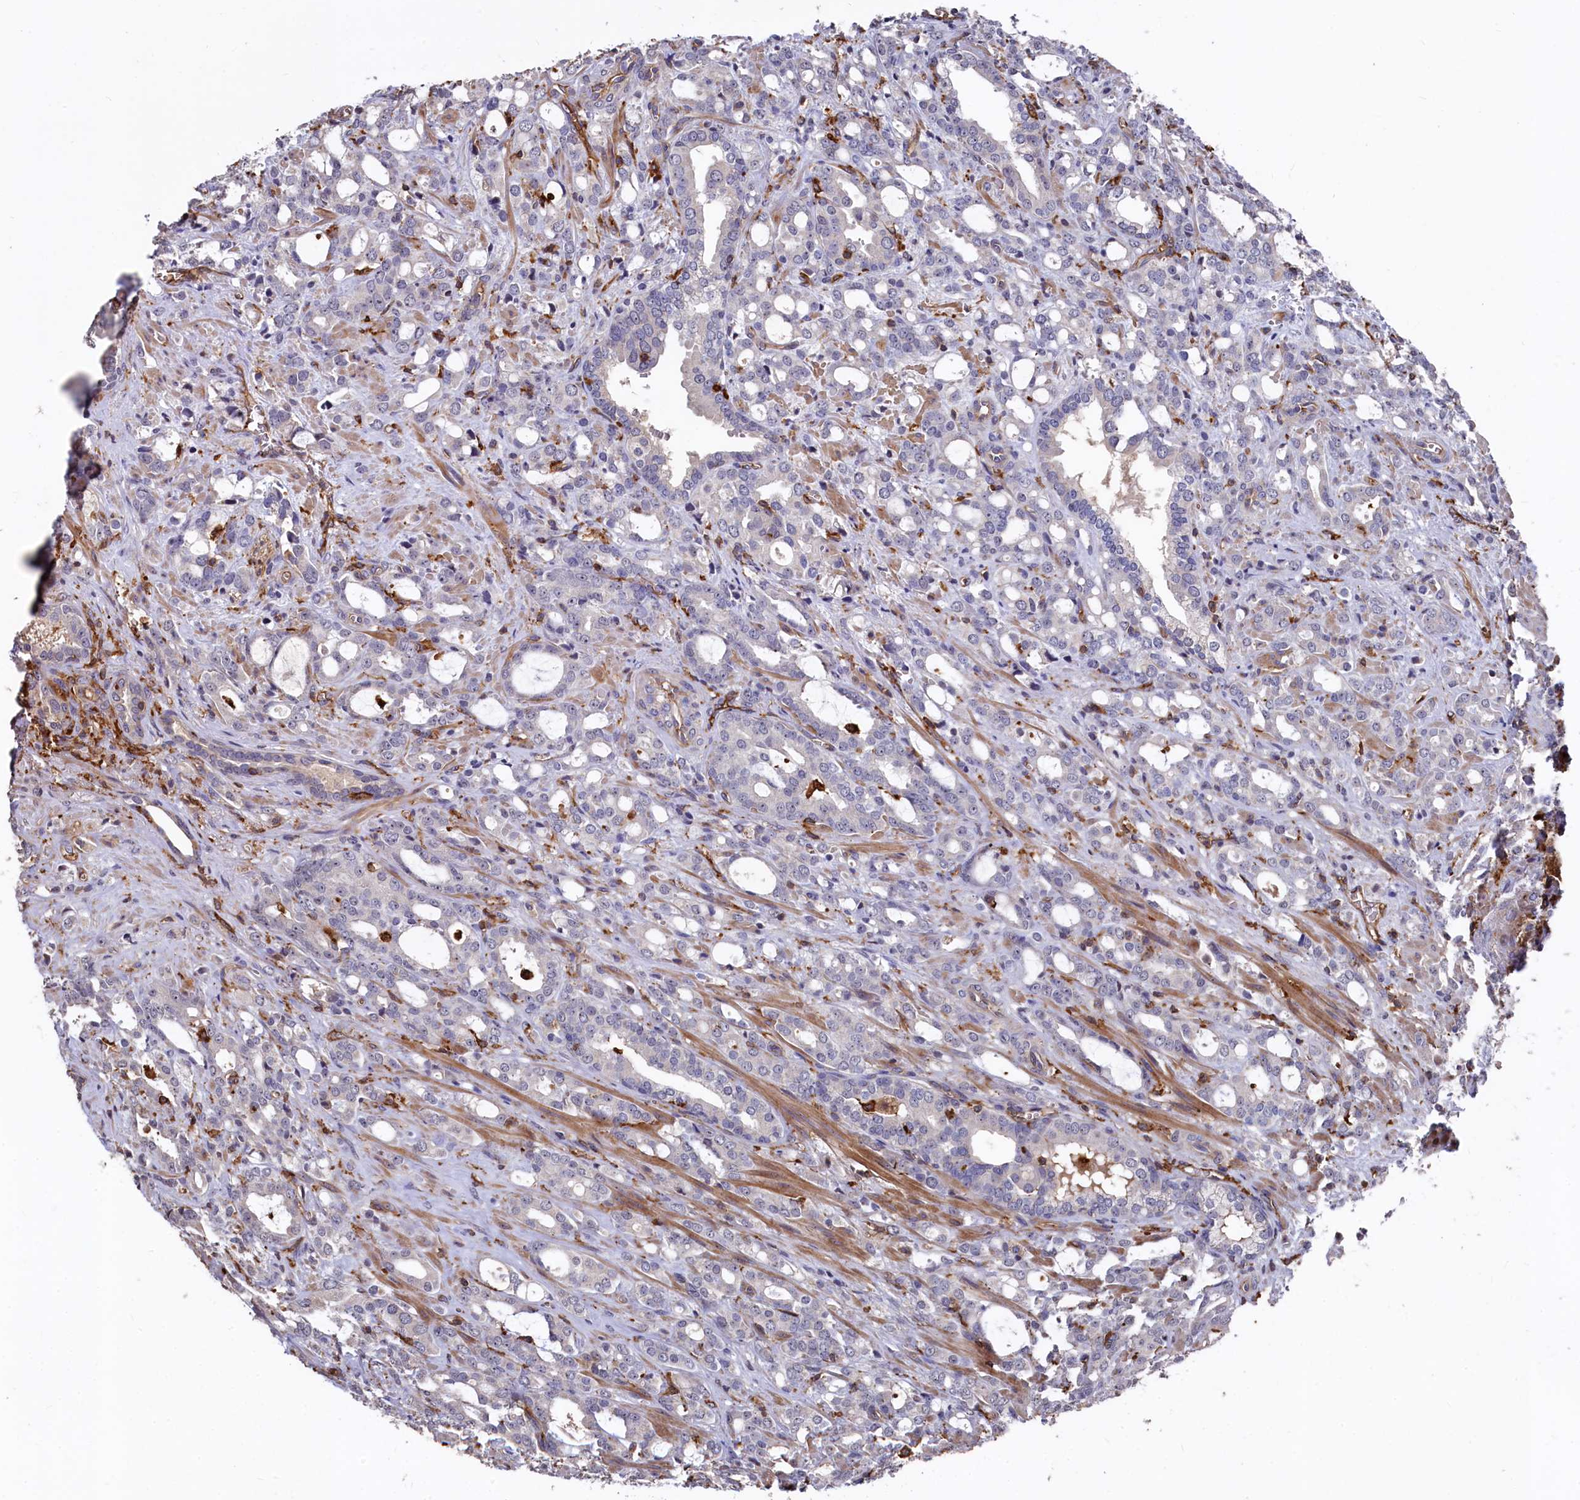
{"staining": {"intensity": "negative", "quantity": "none", "location": "none"}, "tissue": "prostate cancer", "cell_type": "Tumor cells", "image_type": "cancer", "snomed": [{"axis": "morphology", "description": "Adenocarcinoma, High grade"}, {"axis": "topography", "description": "Prostate"}], "caption": "An IHC micrograph of prostate cancer is shown. There is no staining in tumor cells of prostate cancer.", "gene": "PLEKHO2", "patient": {"sex": "male", "age": 72}}